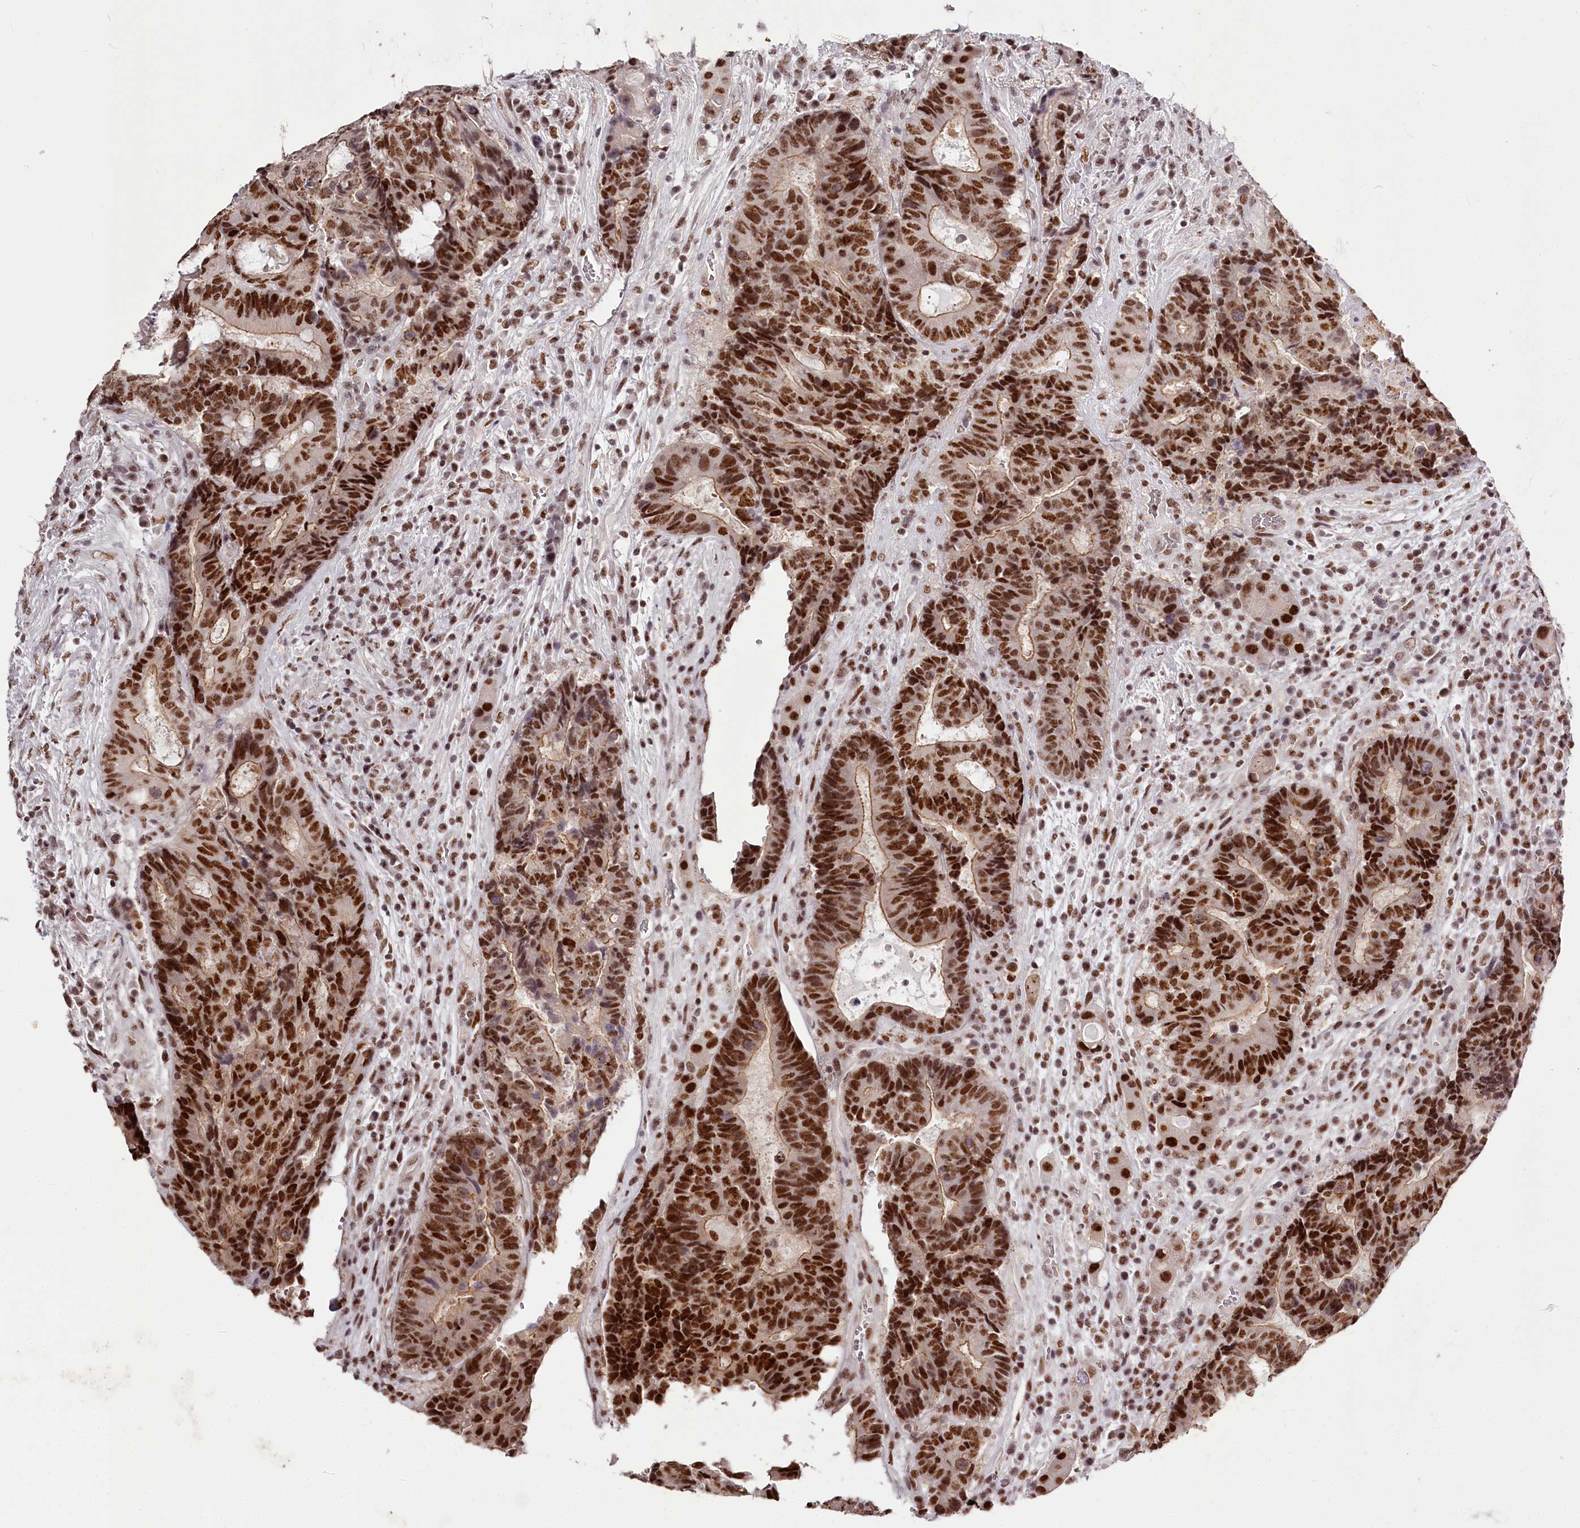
{"staining": {"intensity": "strong", "quantity": ">75%", "location": "nuclear"}, "tissue": "colorectal cancer", "cell_type": "Tumor cells", "image_type": "cancer", "snomed": [{"axis": "morphology", "description": "Adenocarcinoma, NOS"}, {"axis": "topography", "description": "Rectum"}], "caption": "Immunohistochemical staining of human colorectal cancer exhibits high levels of strong nuclear protein staining in approximately >75% of tumor cells.", "gene": "PSPC1", "patient": {"sex": "male", "age": 69}}